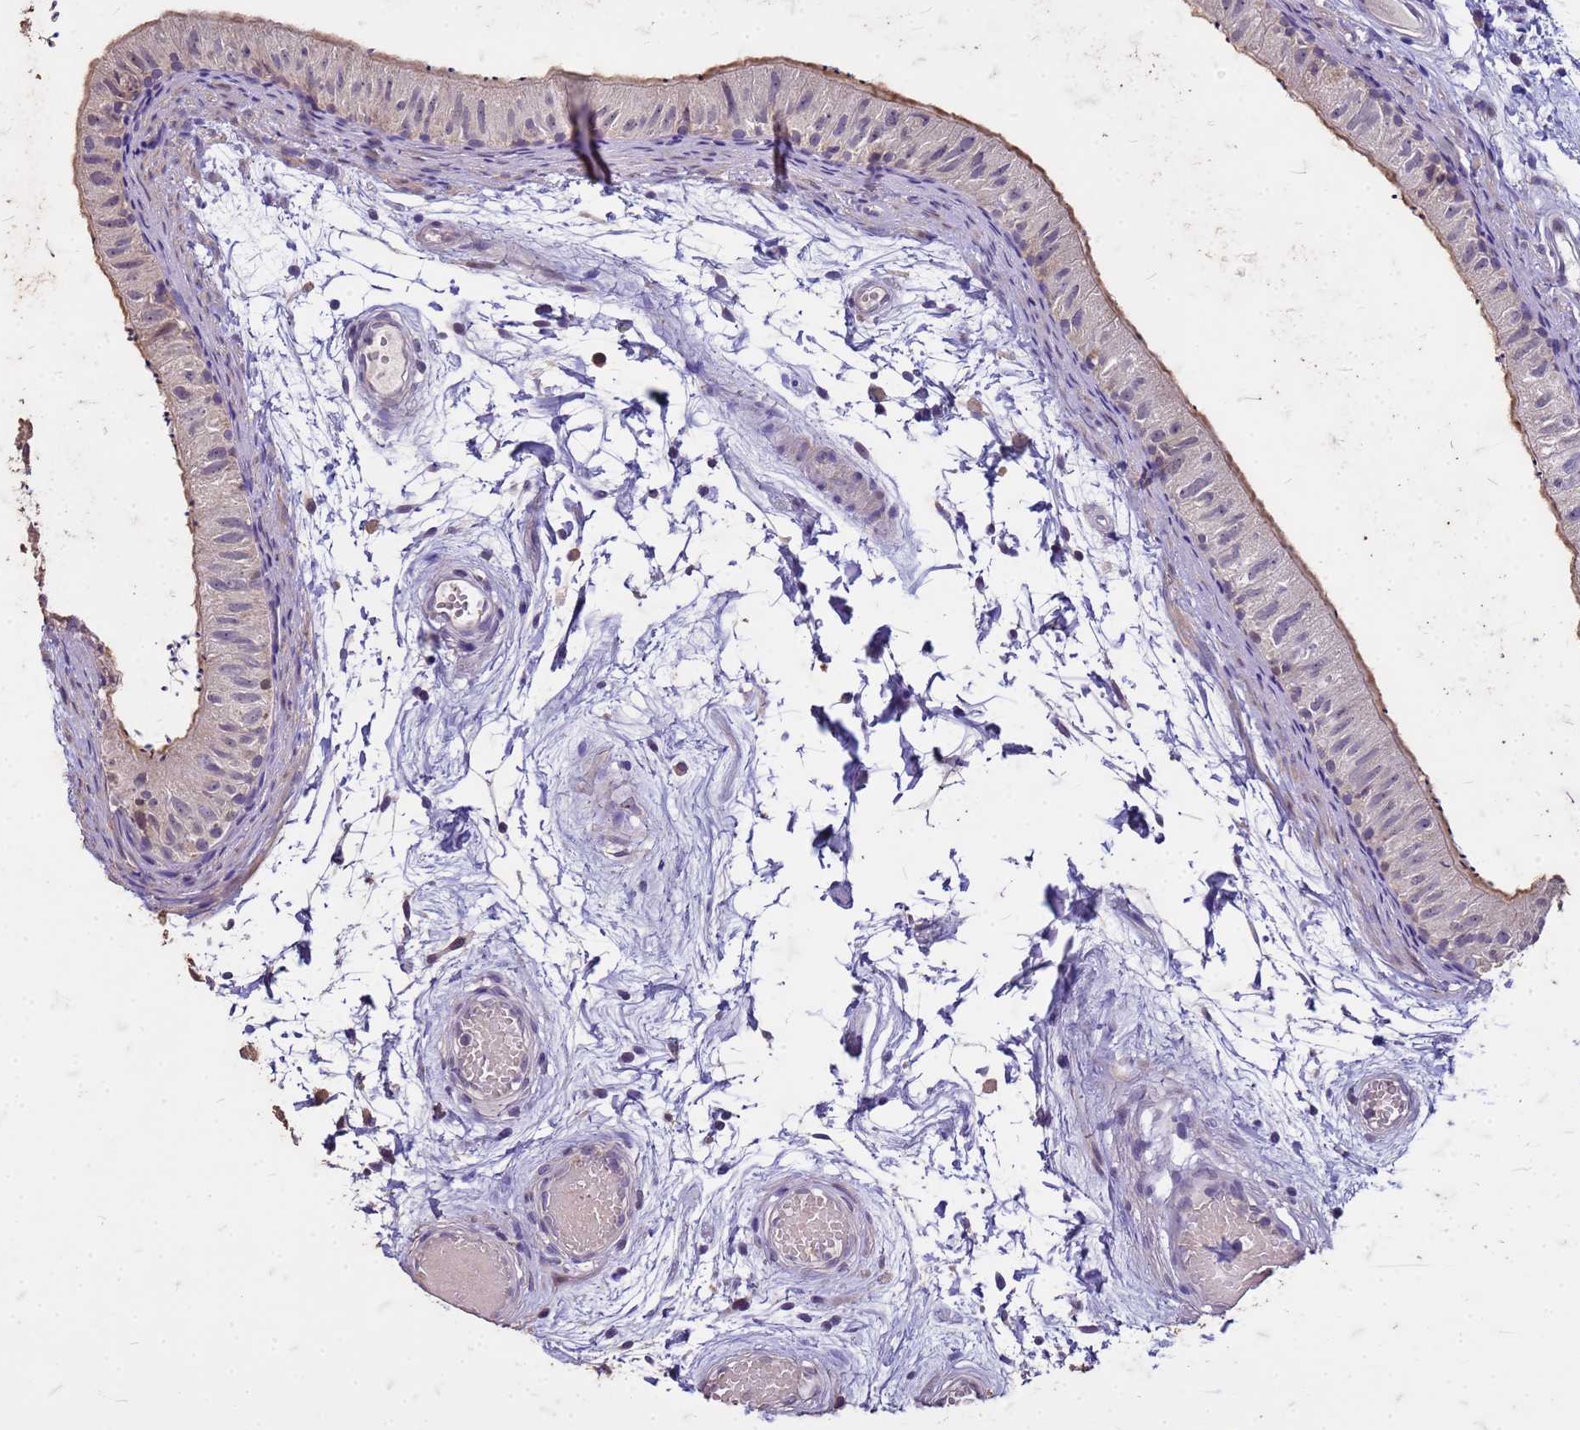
{"staining": {"intensity": "weak", "quantity": "25%-75%", "location": "cytoplasmic/membranous"}, "tissue": "epididymis", "cell_type": "Glandular cells", "image_type": "normal", "snomed": [{"axis": "morphology", "description": "Normal tissue, NOS"}, {"axis": "topography", "description": "Epididymis"}], "caption": "This is an image of immunohistochemistry (IHC) staining of unremarkable epididymis, which shows weak staining in the cytoplasmic/membranous of glandular cells.", "gene": "FAM184B", "patient": {"sex": "male", "age": 50}}